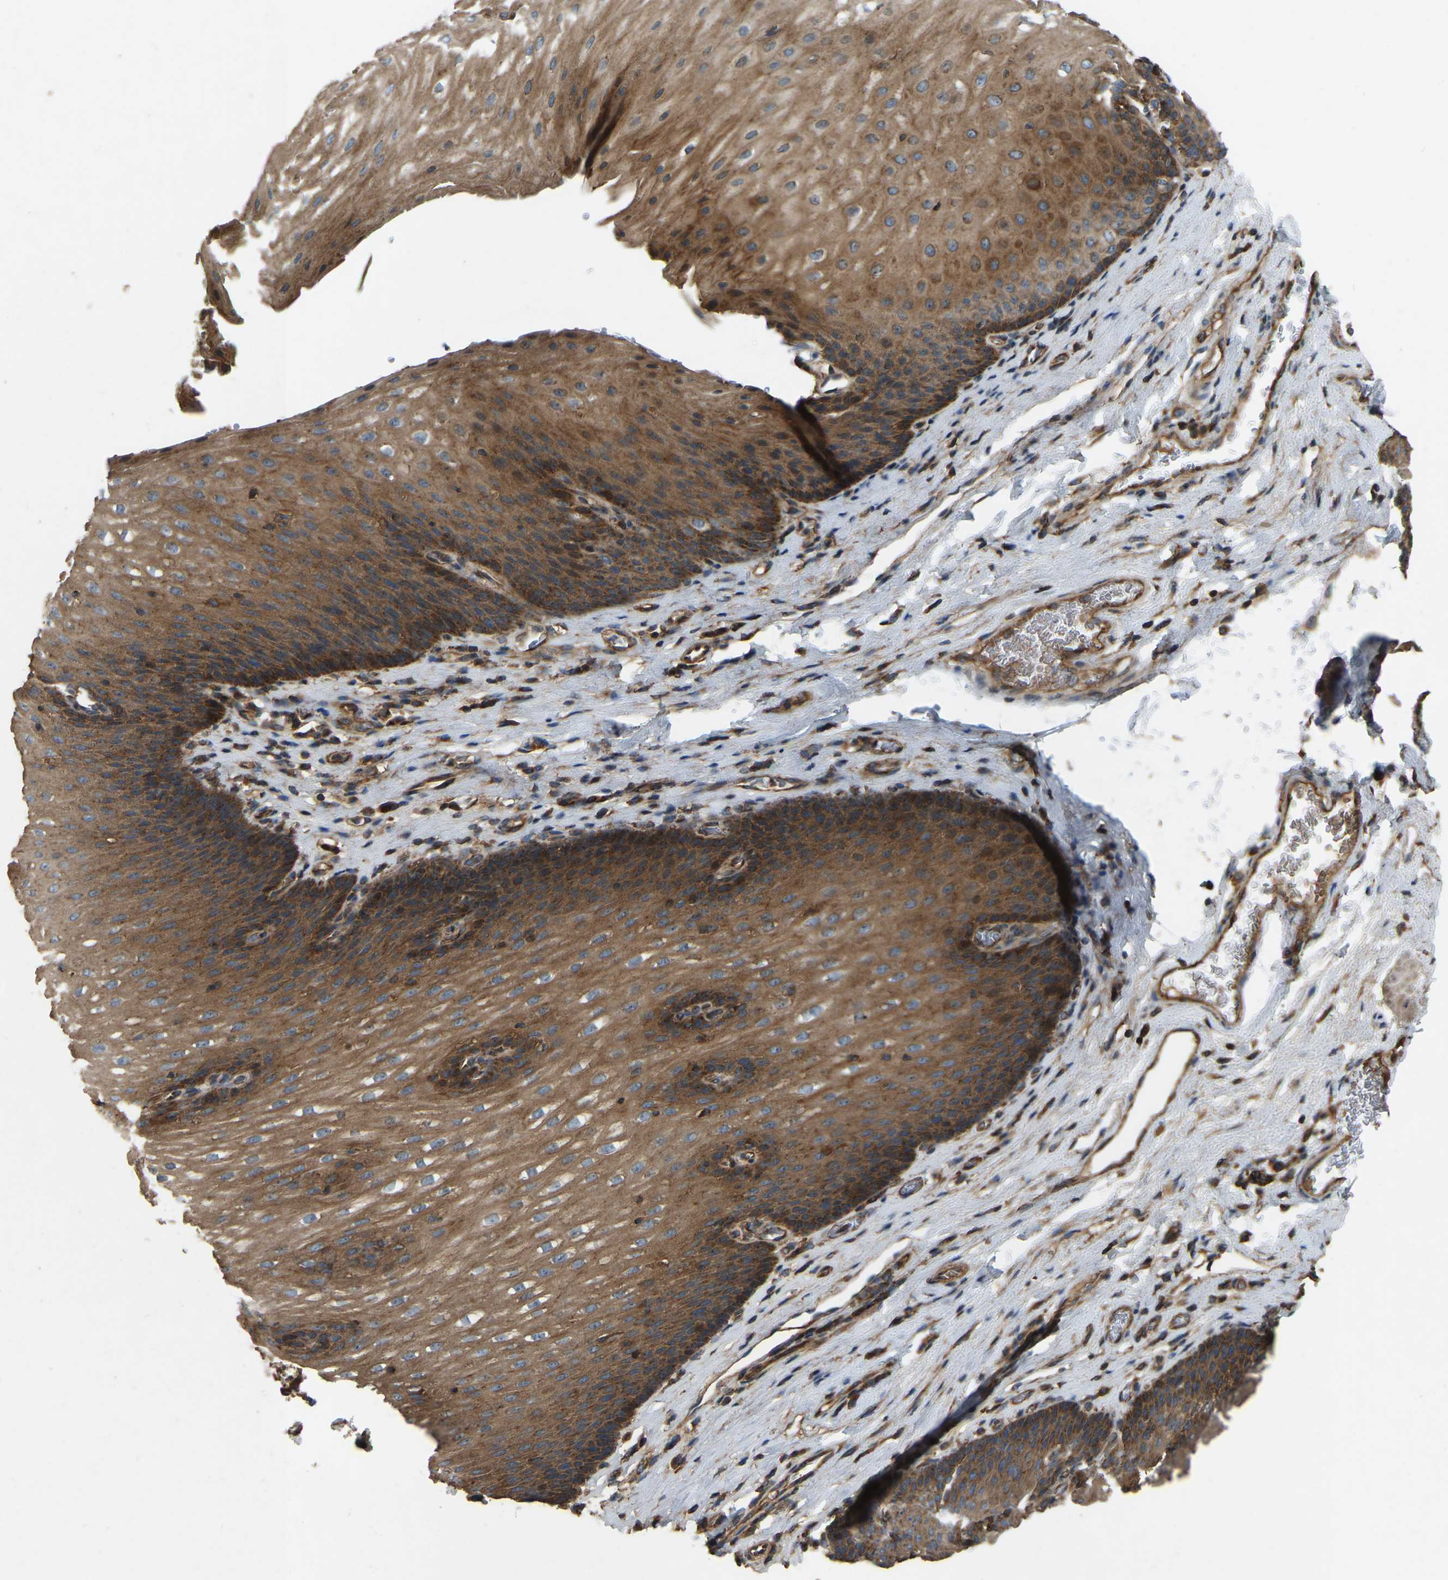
{"staining": {"intensity": "strong", "quantity": ">75%", "location": "cytoplasmic/membranous"}, "tissue": "esophagus", "cell_type": "Squamous epithelial cells", "image_type": "normal", "snomed": [{"axis": "morphology", "description": "Normal tissue, NOS"}, {"axis": "topography", "description": "Esophagus"}], "caption": "Immunohistochemical staining of unremarkable esophagus reveals high levels of strong cytoplasmic/membranous expression in approximately >75% of squamous epithelial cells. Immunohistochemistry (ihc) stains the protein of interest in brown and the nuclei are stained blue.", "gene": "SAMD9L", "patient": {"sex": "male", "age": 48}}